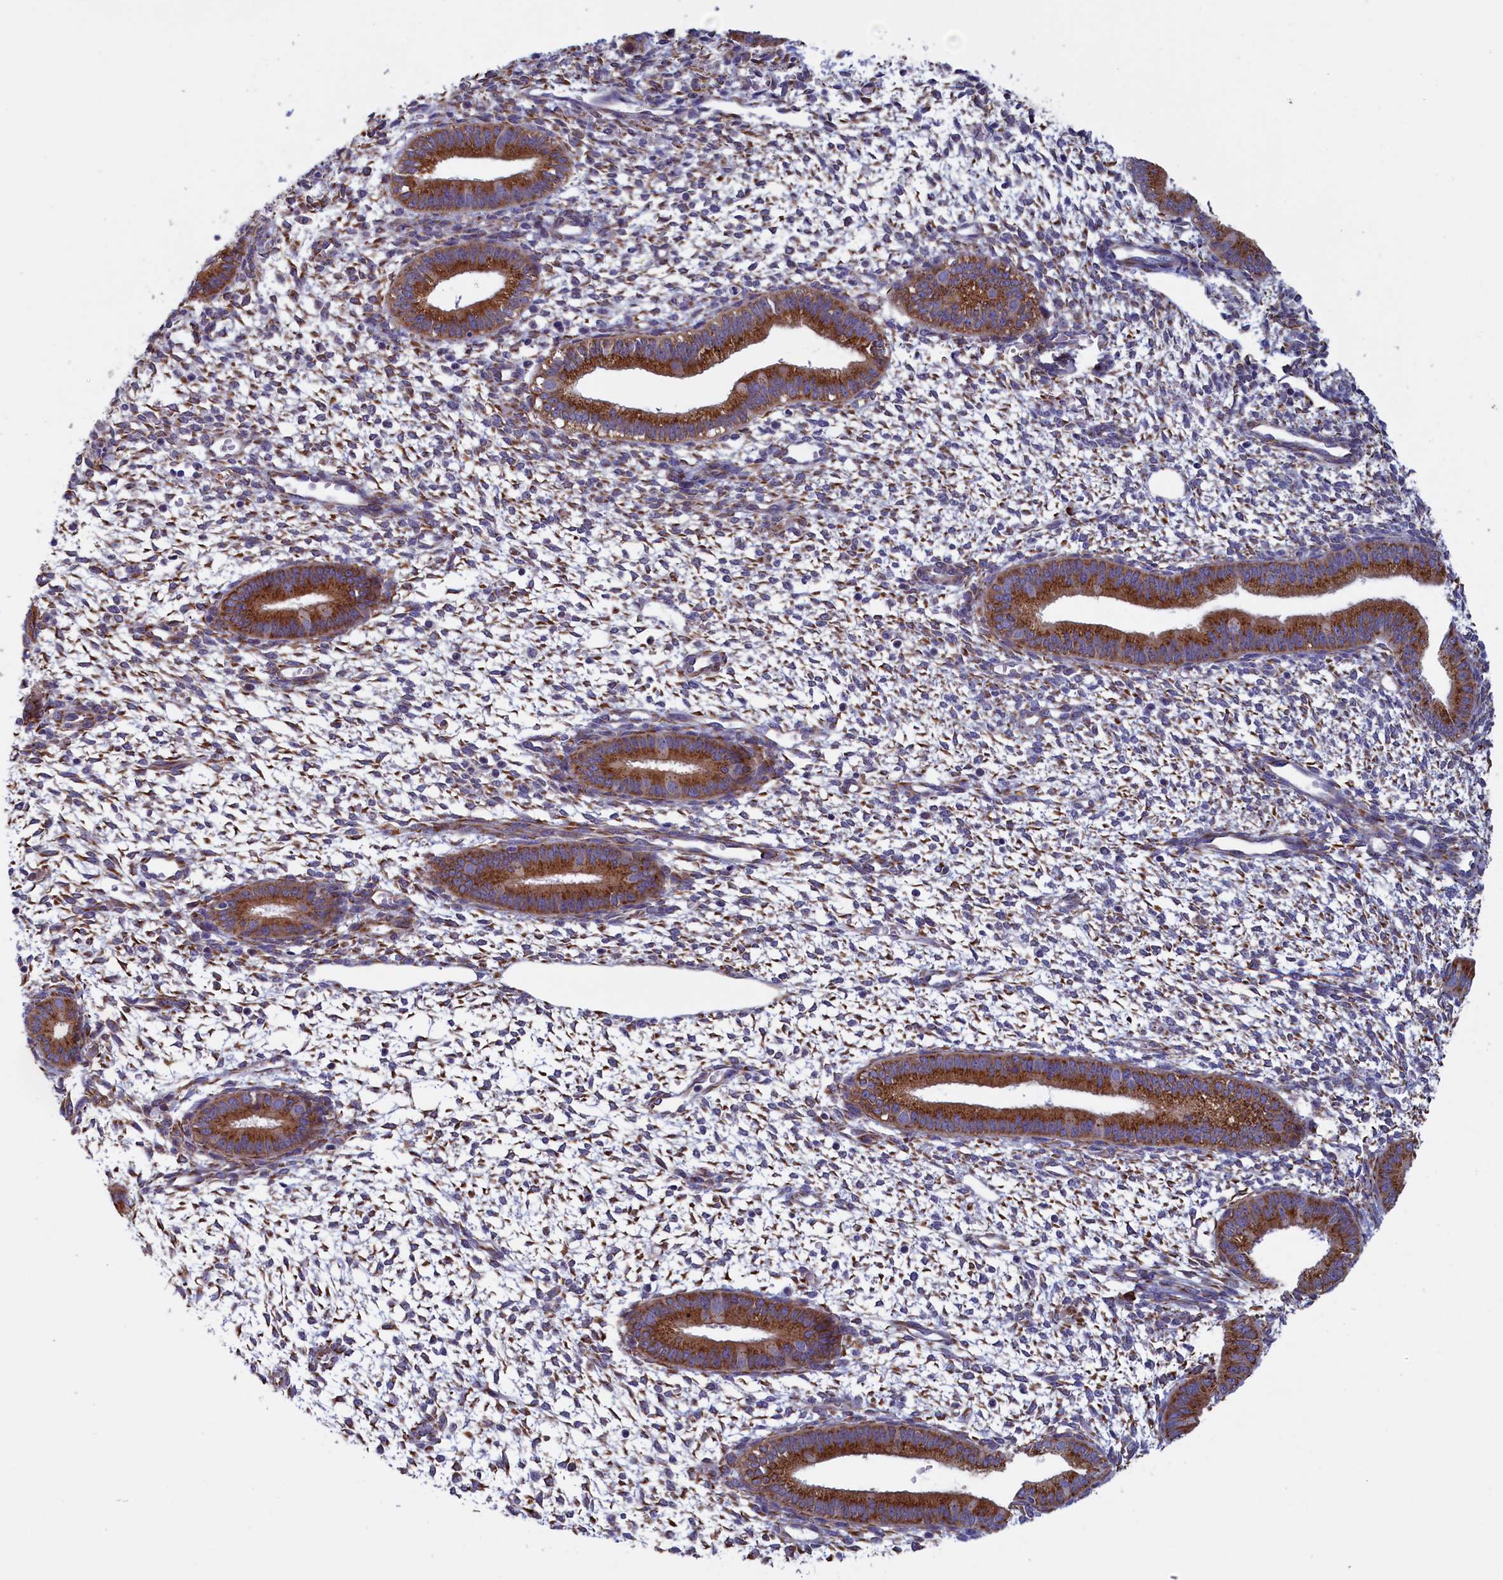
{"staining": {"intensity": "moderate", "quantity": "25%-75%", "location": "cytoplasmic/membranous"}, "tissue": "endometrium", "cell_type": "Cells in endometrial stroma", "image_type": "normal", "snomed": [{"axis": "morphology", "description": "Normal tissue, NOS"}, {"axis": "topography", "description": "Endometrium"}], "caption": "Endometrium stained with immunohistochemistry exhibits moderate cytoplasmic/membranous staining in approximately 25%-75% of cells in endometrial stroma. The staining was performed using DAB (3,3'-diaminobenzidine), with brown indicating positive protein expression. Nuclei are stained blue with hematoxylin.", "gene": "CCDC68", "patient": {"sex": "female", "age": 46}}